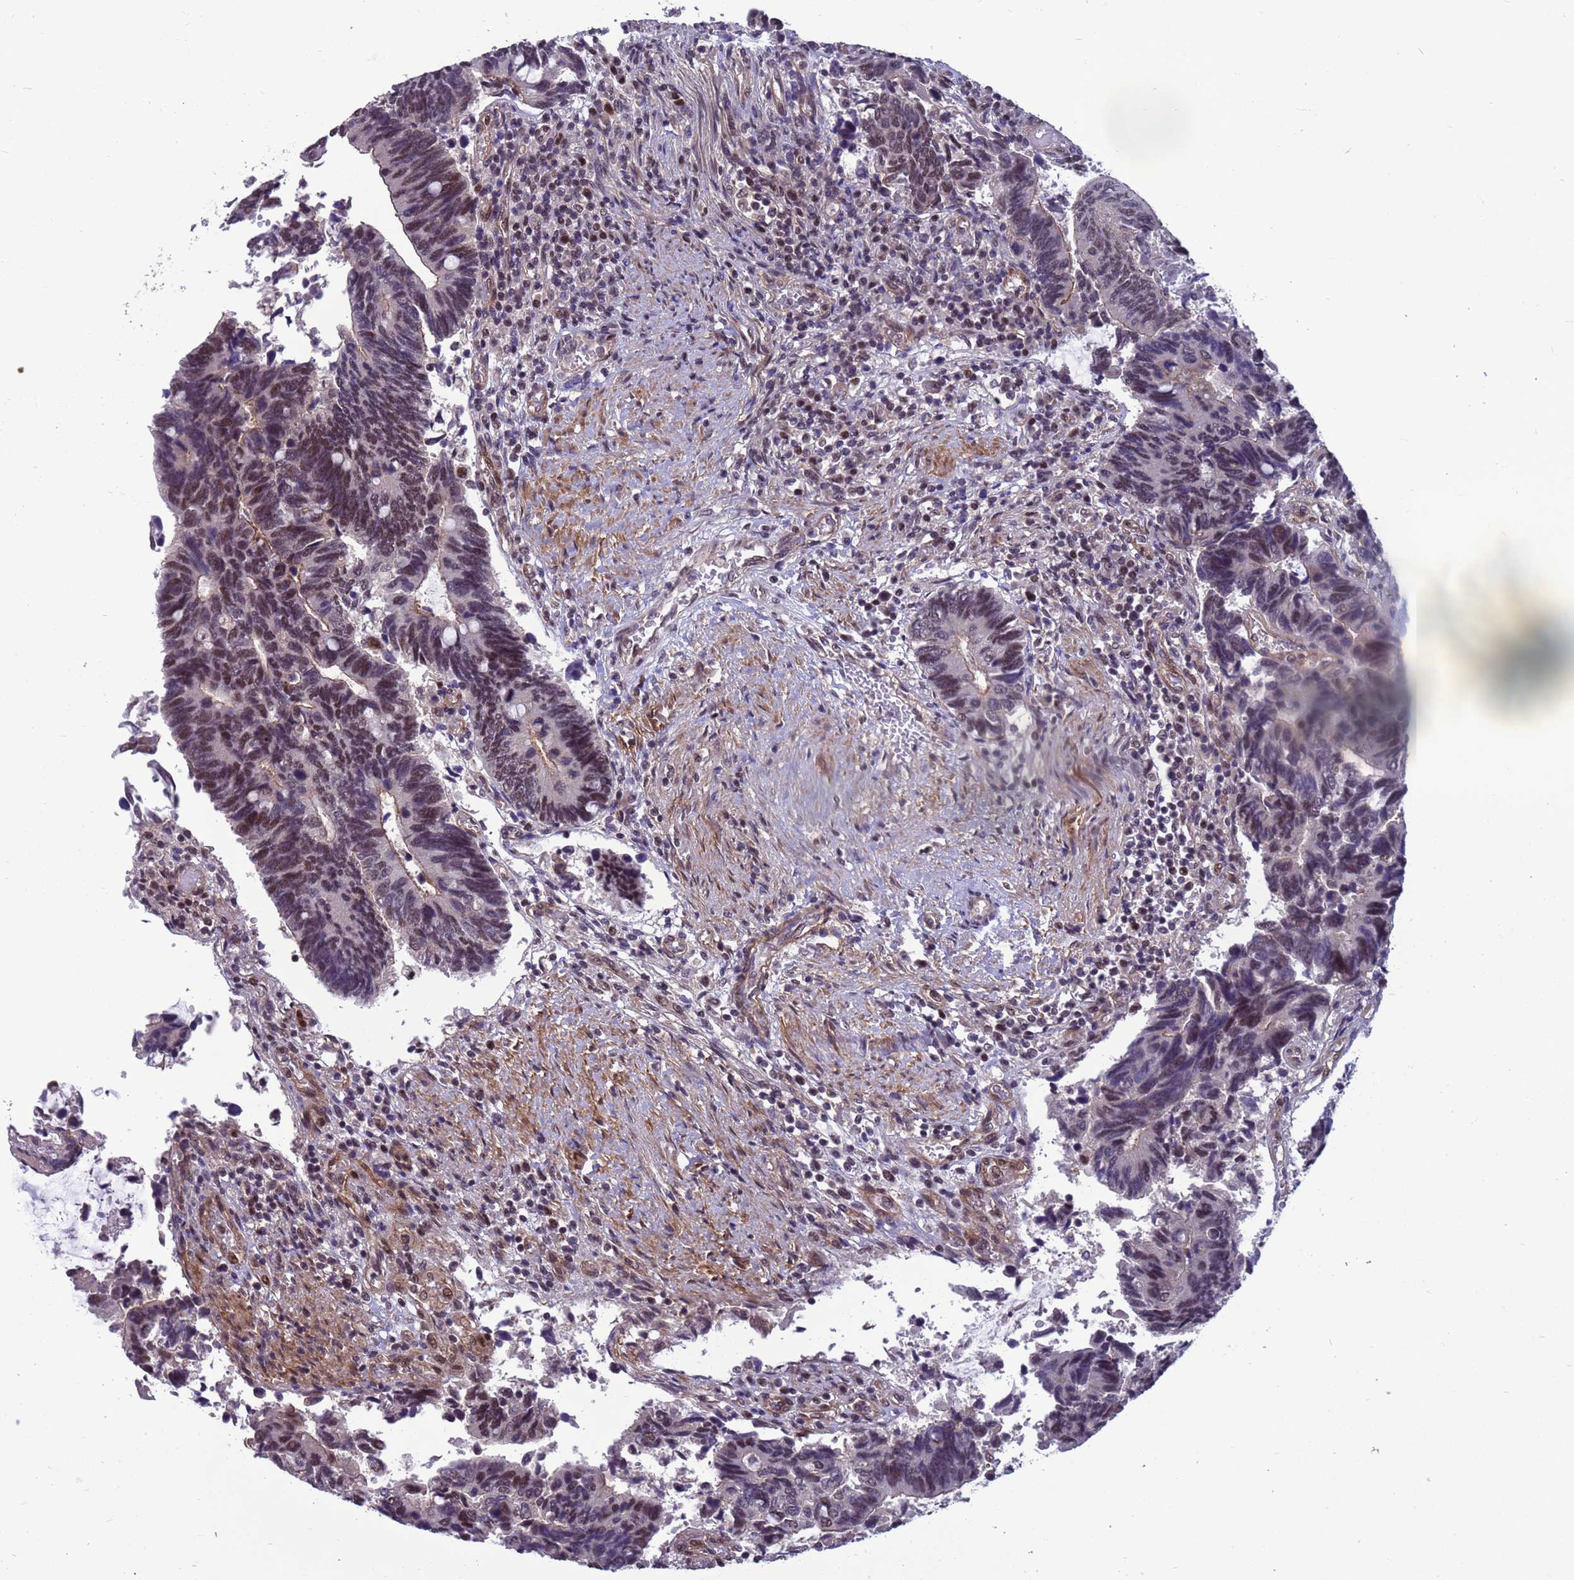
{"staining": {"intensity": "moderate", "quantity": "25%-75%", "location": "nuclear"}, "tissue": "colorectal cancer", "cell_type": "Tumor cells", "image_type": "cancer", "snomed": [{"axis": "morphology", "description": "Adenocarcinoma, NOS"}, {"axis": "topography", "description": "Colon"}], "caption": "Human colorectal cancer stained with a brown dye exhibits moderate nuclear positive positivity in approximately 25%-75% of tumor cells.", "gene": "NSL1", "patient": {"sex": "male", "age": 87}}